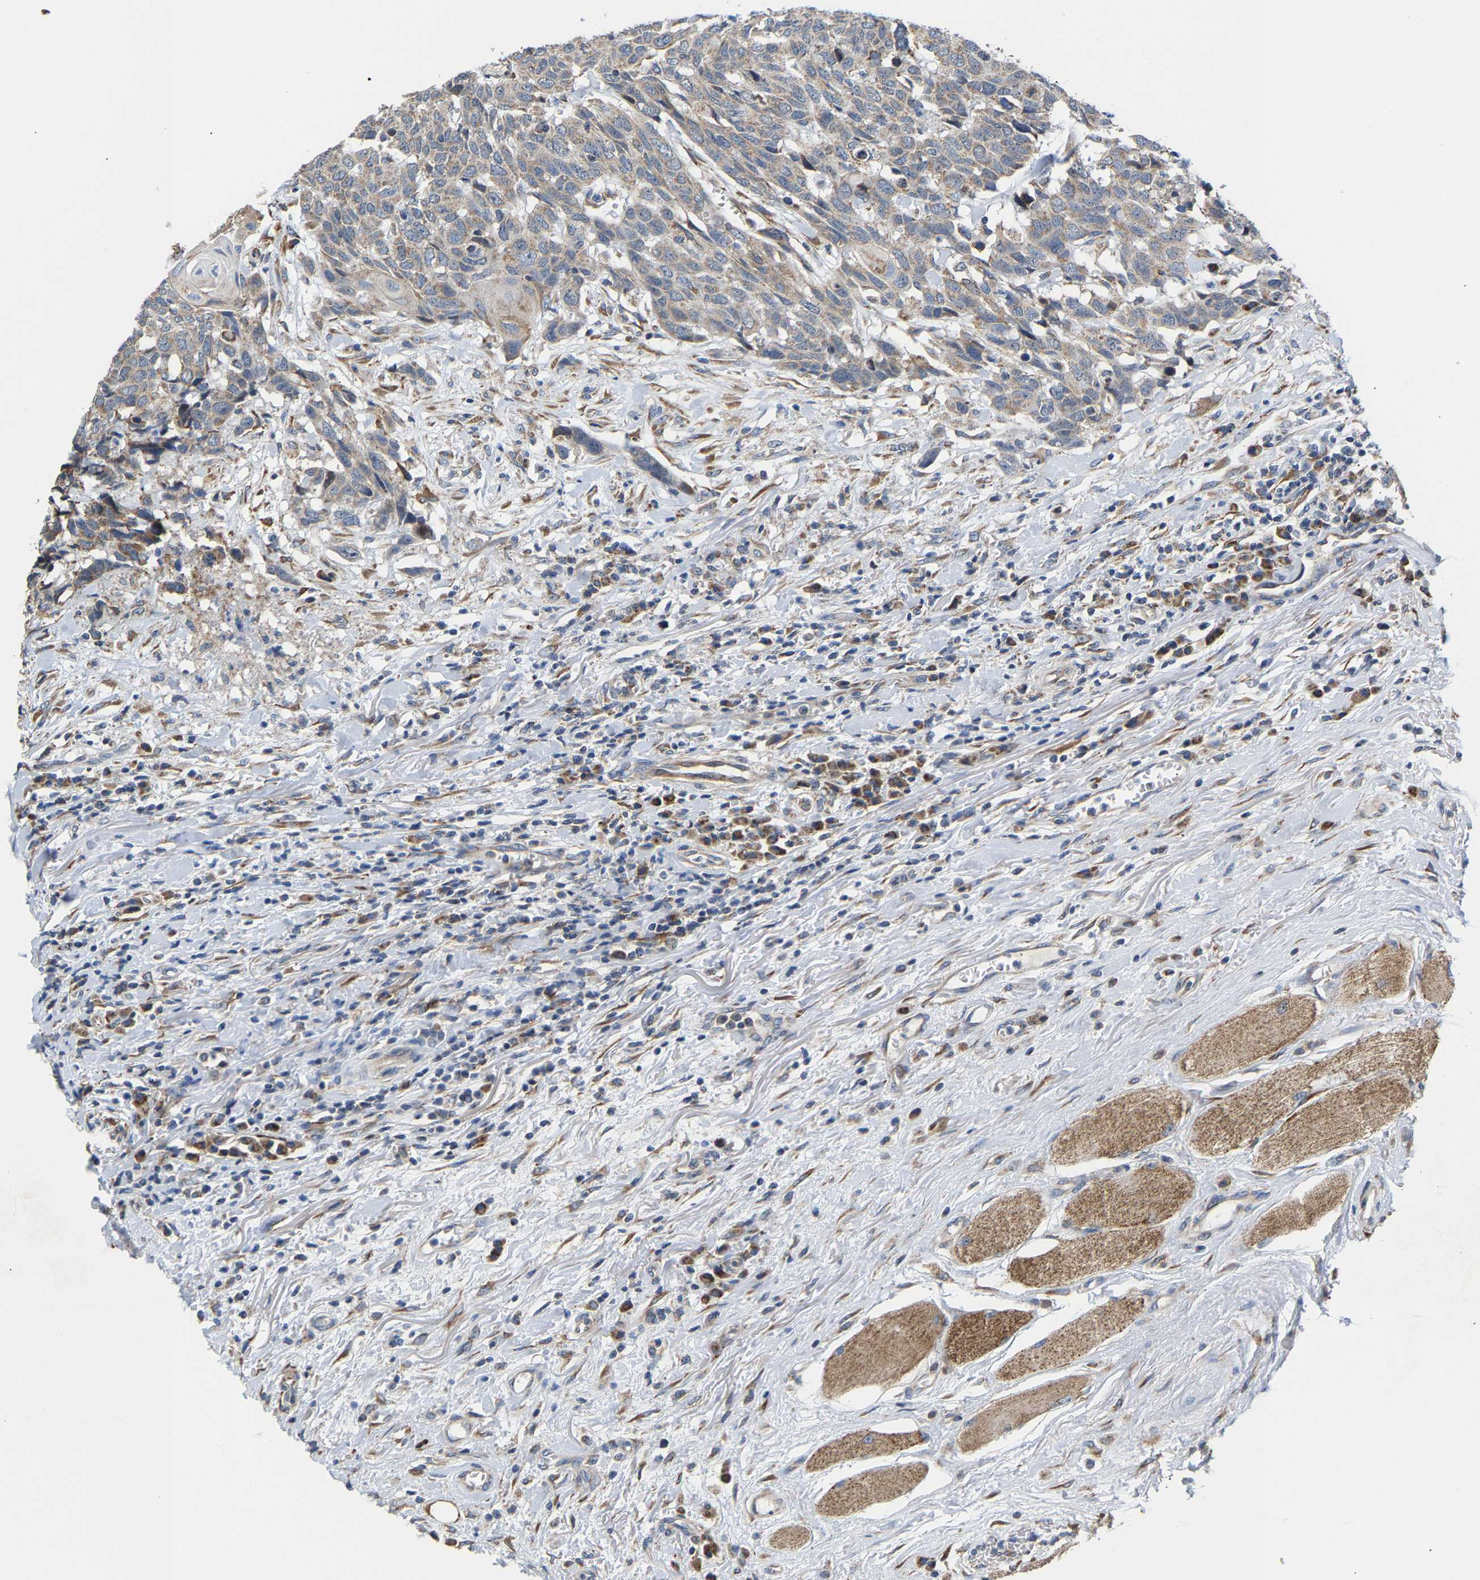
{"staining": {"intensity": "weak", "quantity": "<25%", "location": "cytoplasmic/membranous"}, "tissue": "head and neck cancer", "cell_type": "Tumor cells", "image_type": "cancer", "snomed": [{"axis": "morphology", "description": "Squamous cell carcinoma, NOS"}, {"axis": "topography", "description": "Head-Neck"}], "caption": "Tumor cells are negative for brown protein staining in squamous cell carcinoma (head and neck).", "gene": "TMEM168", "patient": {"sex": "male", "age": 66}}